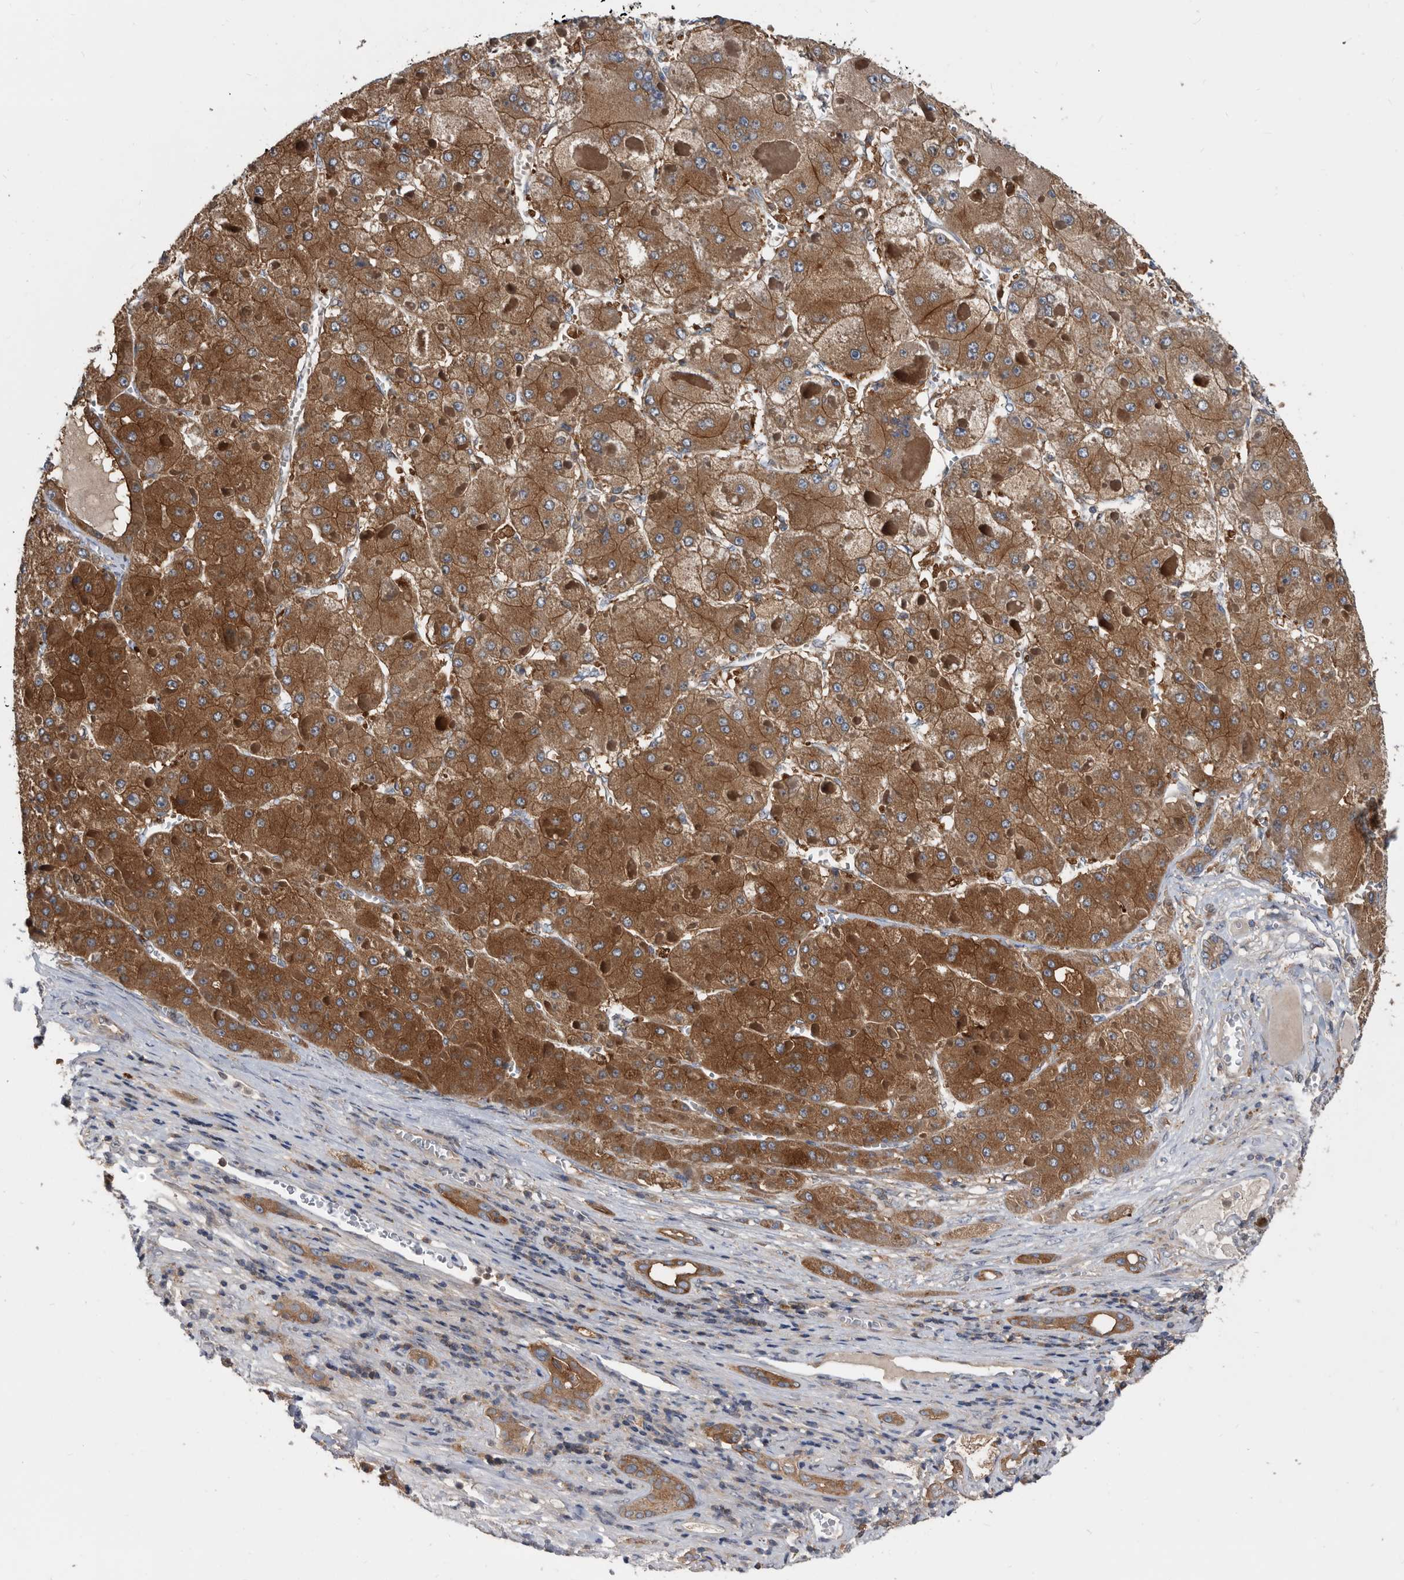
{"staining": {"intensity": "strong", "quantity": ">75%", "location": "cytoplasmic/membranous"}, "tissue": "liver cancer", "cell_type": "Tumor cells", "image_type": "cancer", "snomed": [{"axis": "morphology", "description": "Carcinoma, Hepatocellular, NOS"}, {"axis": "topography", "description": "Liver"}], "caption": "IHC staining of liver cancer, which shows high levels of strong cytoplasmic/membranous positivity in approximately >75% of tumor cells indicating strong cytoplasmic/membranous protein expression. The staining was performed using DAB (3,3'-diaminobenzidine) (brown) for protein detection and nuclei were counterstained in hematoxylin (blue).", "gene": "APEH", "patient": {"sex": "female", "age": 73}}